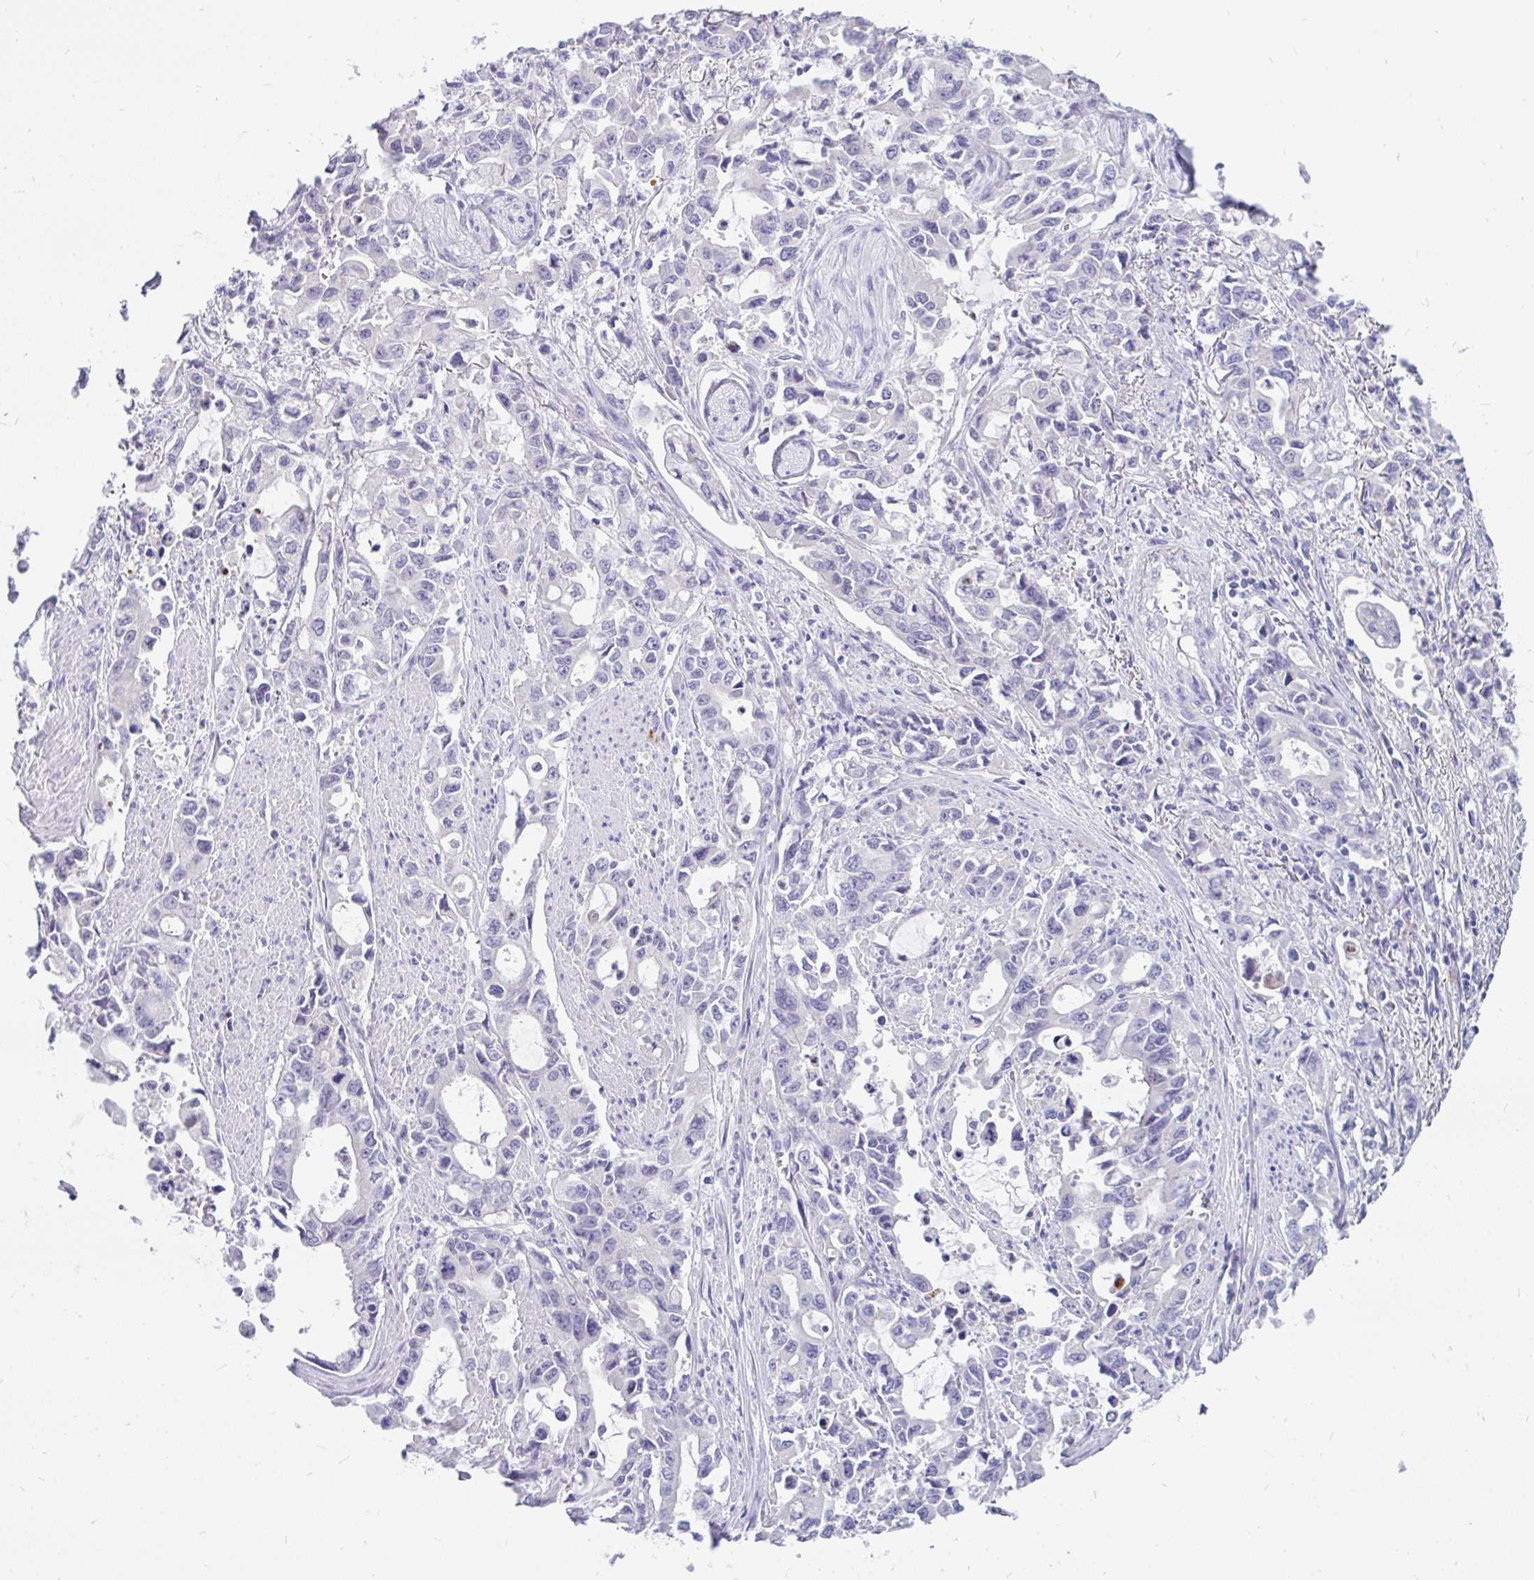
{"staining": {"intensity": "negative", "quantity": "none", "location": "none"}, "tissue": "stomach cancer", "cell_type": "Tumor cells", "image_type": "cancer", "snomed": [{"axis": "morphology", "description": "Adenocarcinoma, NOS"}, {"axis": "topography", "description": "Stomach, upper"}], "caption": "Protein analysis of stomach cancer displays no significant expression in tumor cells.", "gene": "KIAA2013", "patient": {"sex": "male", "age": 85}}